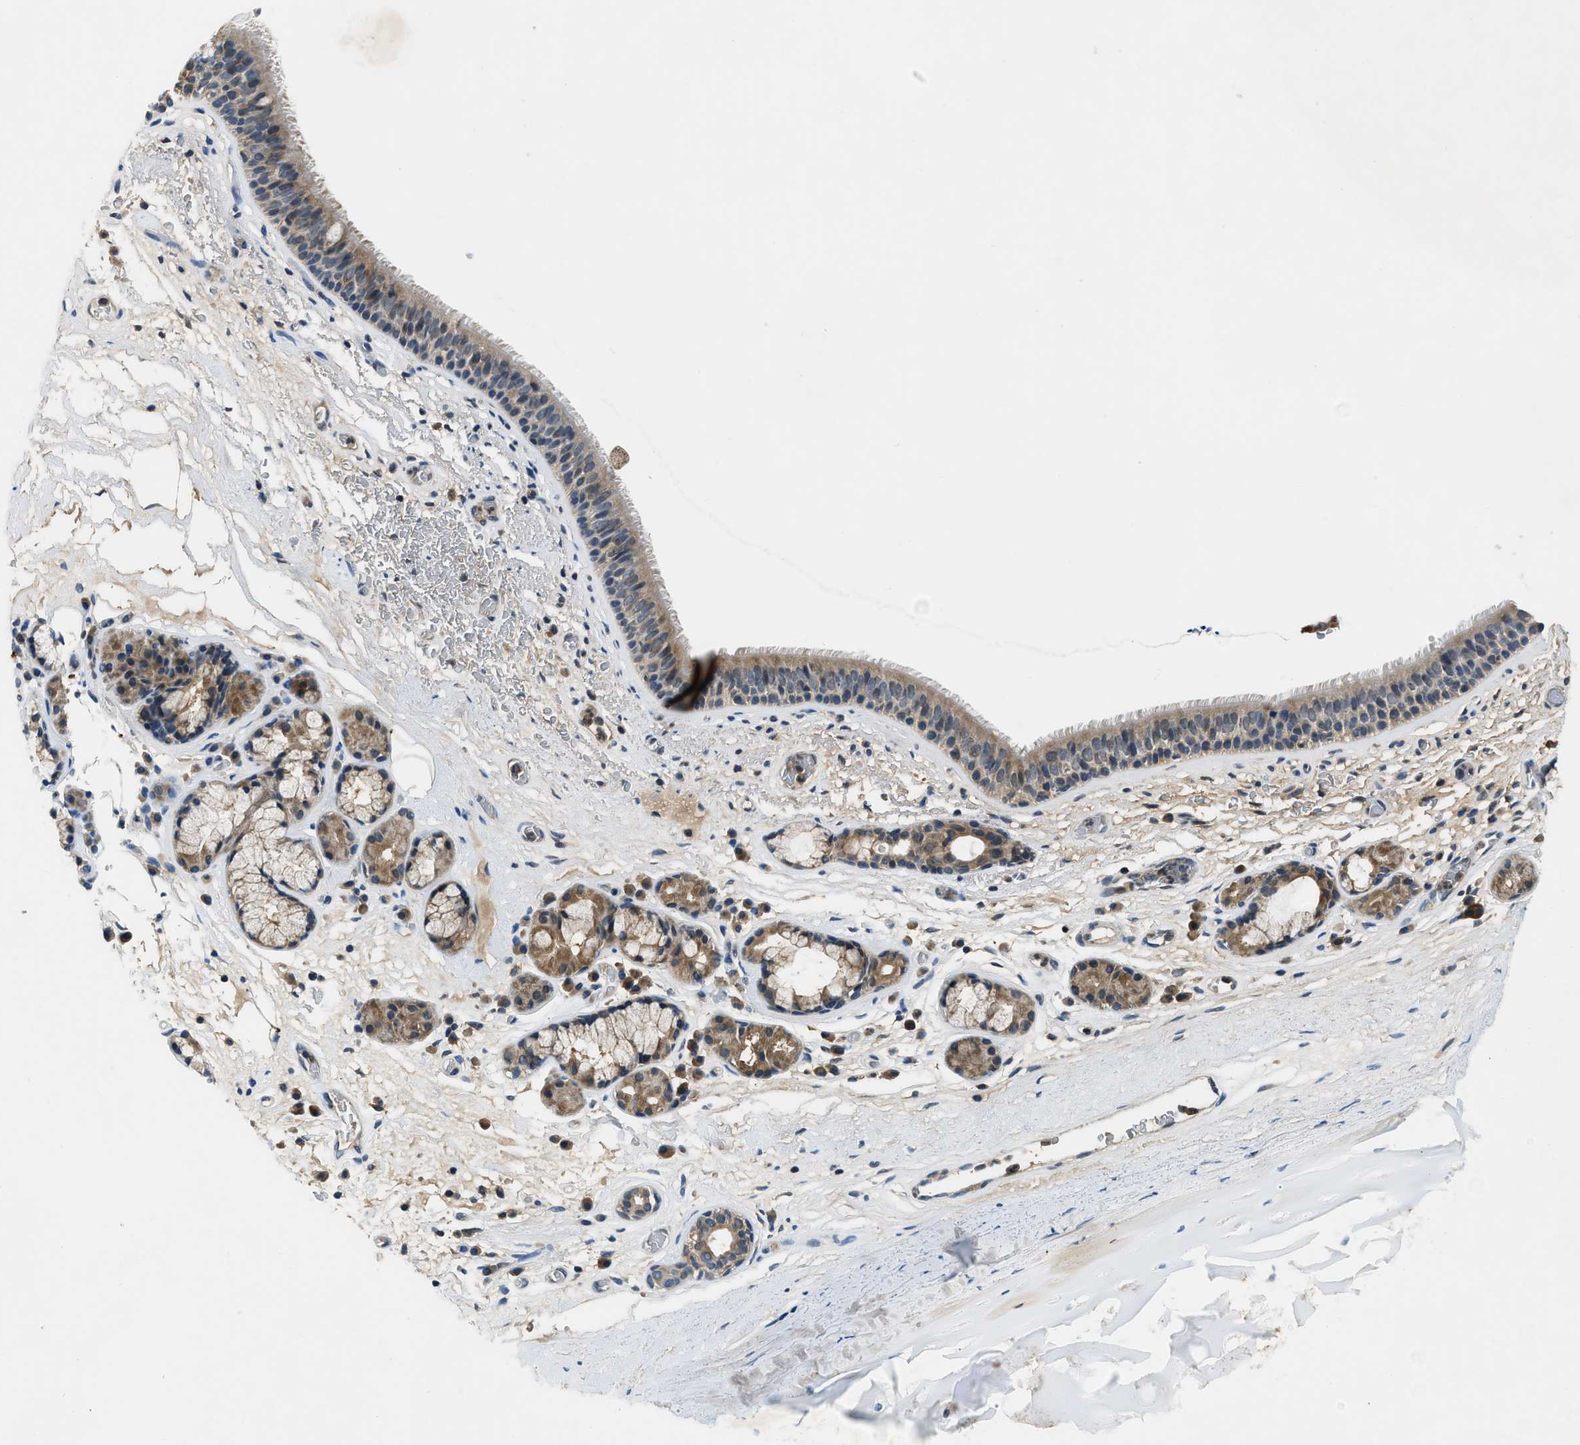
{"staining": {"intensity": "moderate", "quantity": ">75%", "location": "cytoplasmic/membranous"}, "tissue": "bronchus", "cell_type": "Respiratory epithelial cells", "image_type": "normal", "snomed": [{"axis": "morphology", "description": "Normal tissue, NOS"}, {"axis": "topography", "description": "Cartilage tissue"}], "caption": "Protein analysis of benign bronchus displays moderate cytoplasmic/membranous positivity in approximately >75% of respiratory epithelial cells. (DAB = brown stain, brightfield microscopy at high magnification).", "gene": "PAFAH2", "patient": {"sex": "female", "age": 63}}